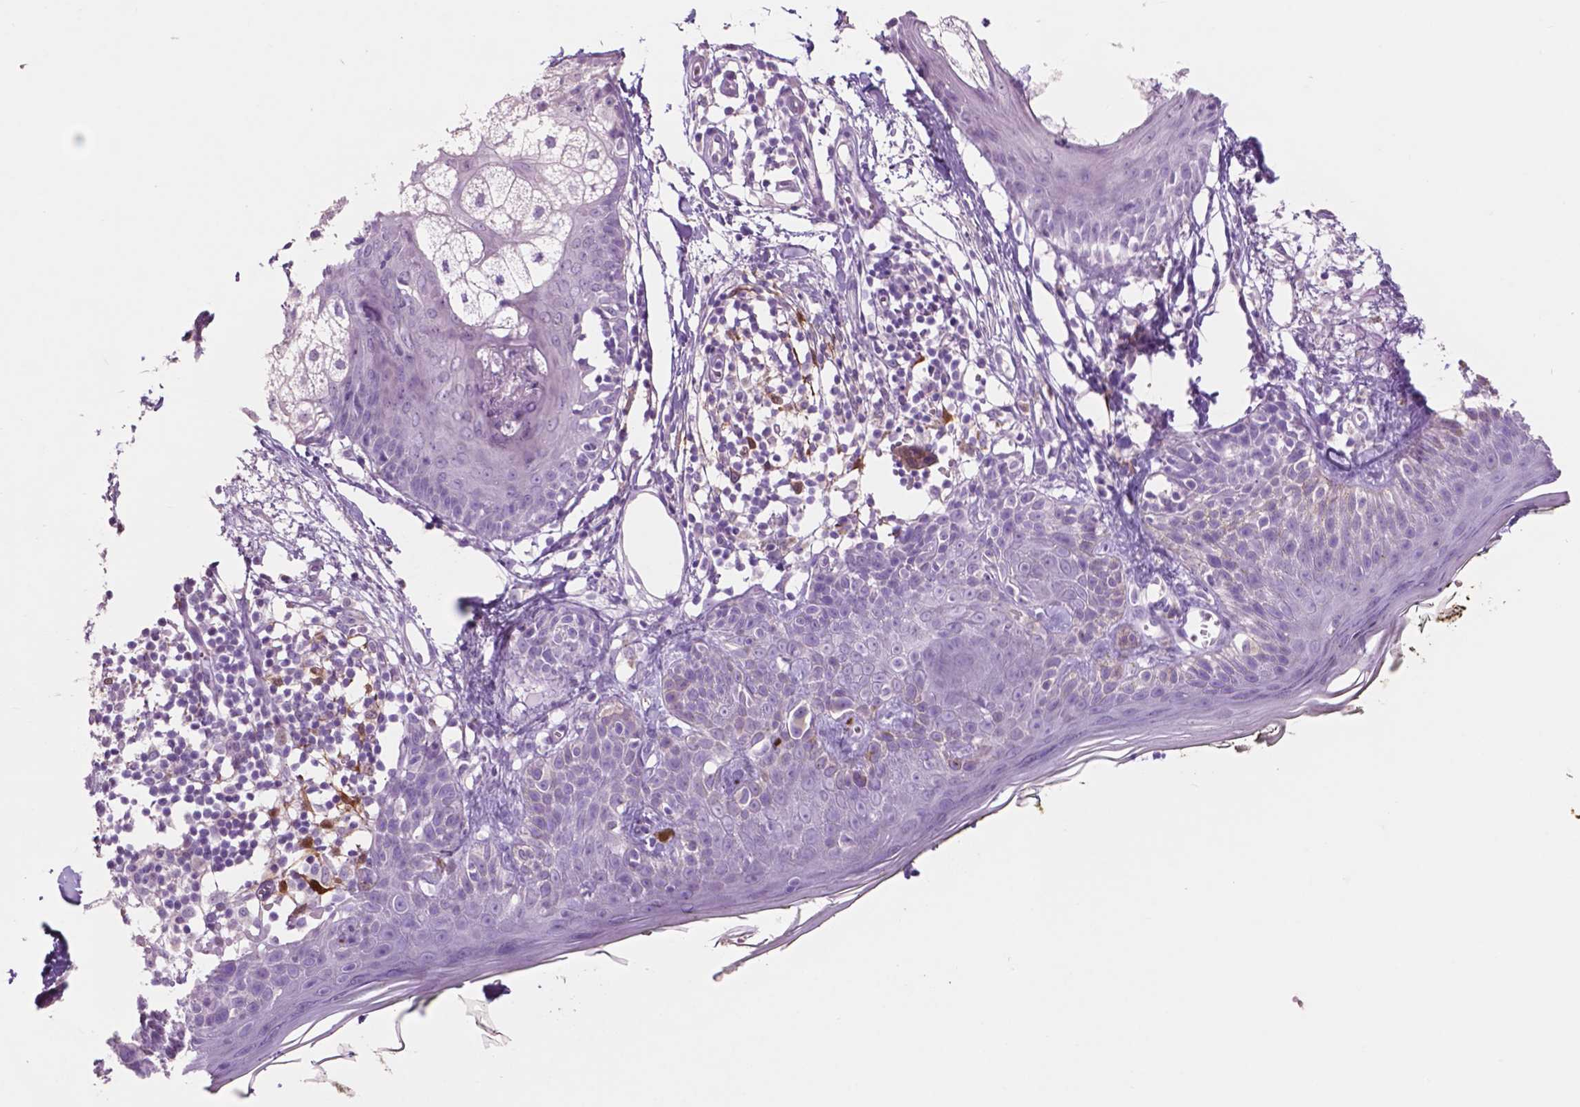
{"staining": {"intensity": "negative", "quantity": "none", "location": "none"}, "tissue": "skin", "cell_type": "Fibroblasts", "image_type": "normal", "snomed": [{"axis": "morphology", "description": "Normal tissue, NOS"}, {"axis": "topography", "description": "Skin"}], "caption": "IHC of unremarkable skin reveals no positivity in fibroblasts.", "gene": "IDO1", "patient": {"sex": "male", "age": 76}}